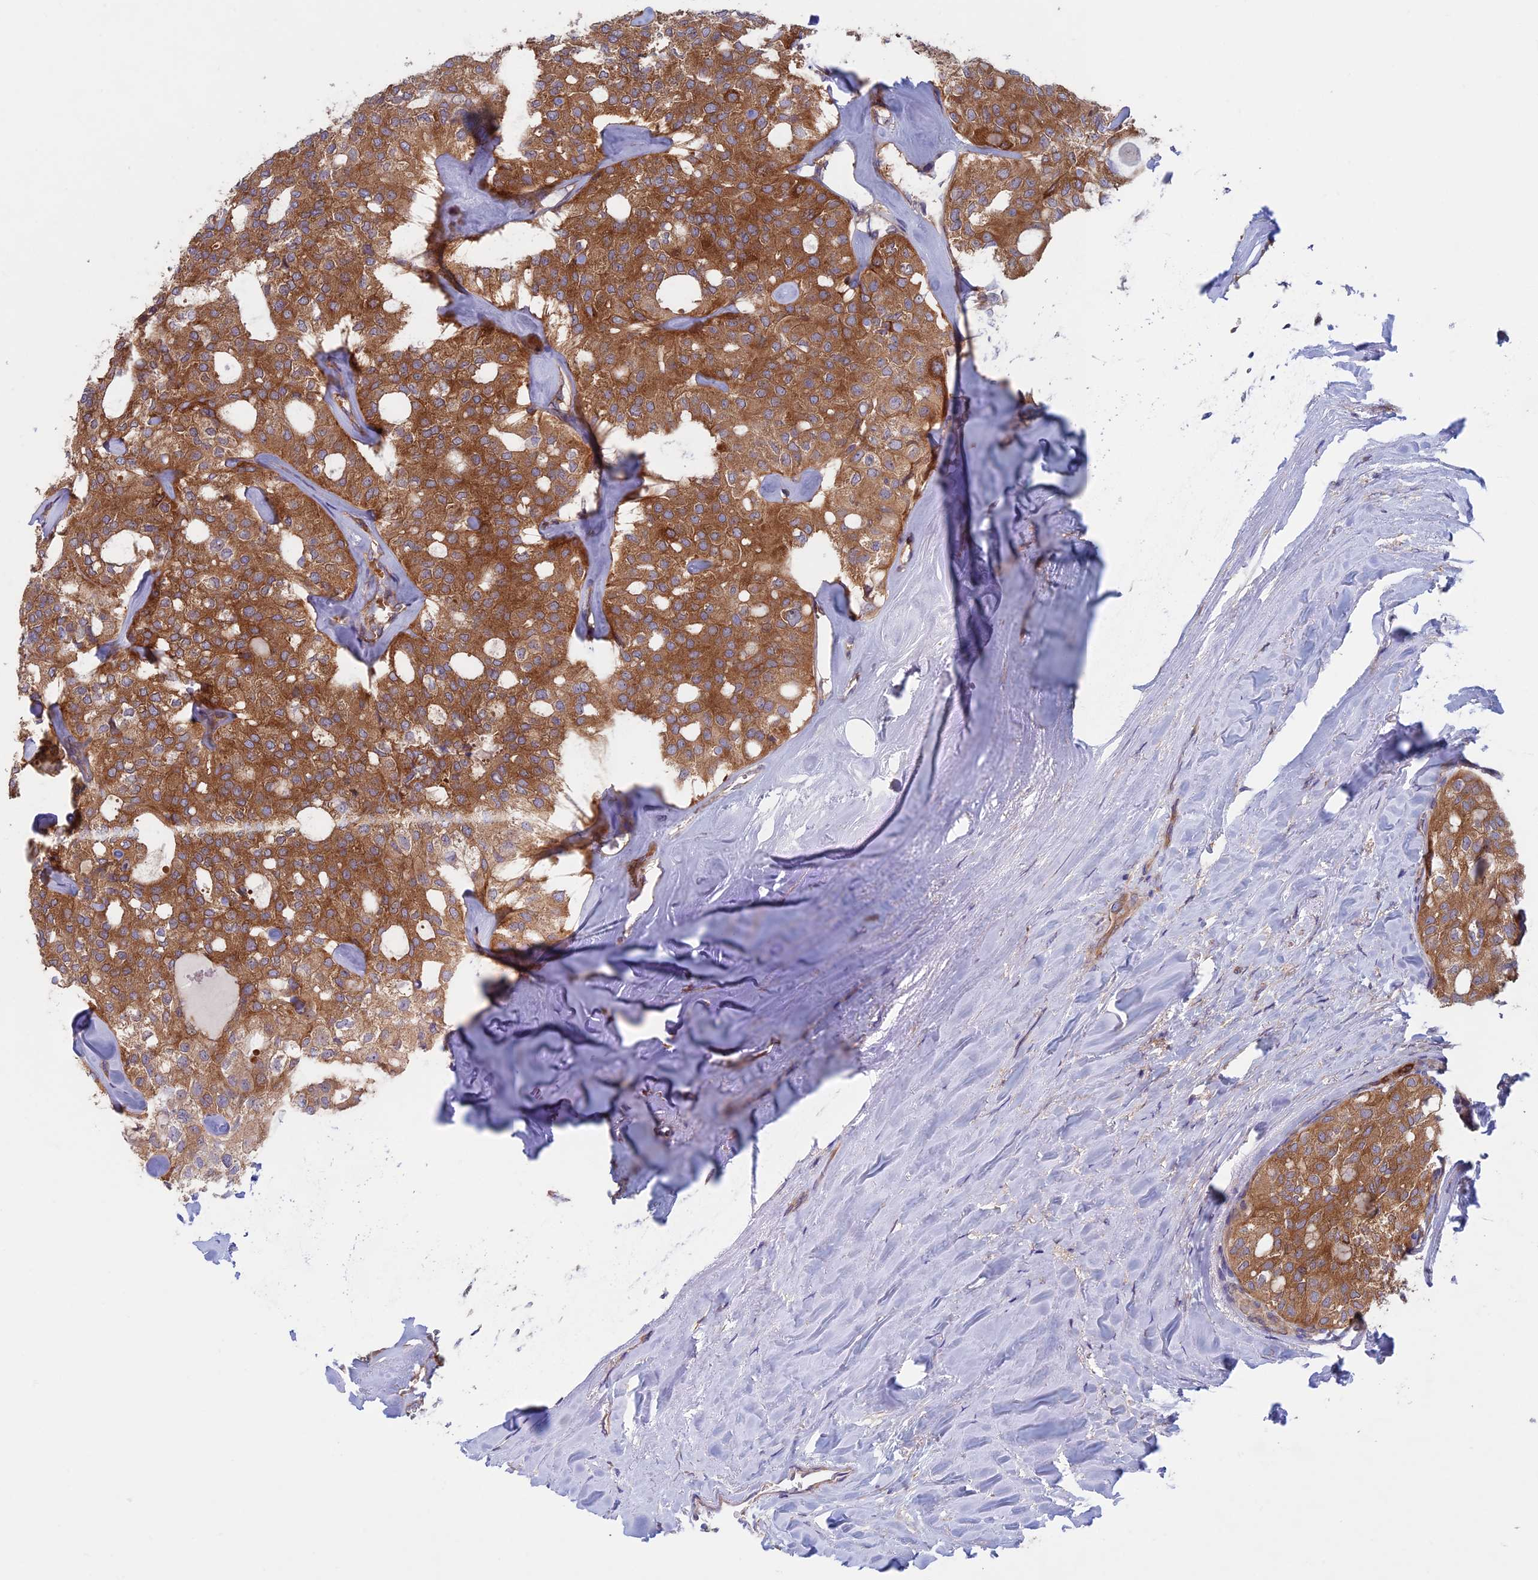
{"staining": {"intensity": "moderate", "quantity": ">75%", "location": "cytoplasmic/membranous"}, "tissue": "thyroid cancer", "cell_type": "Tumor cells", "image_type": "cancer", "snomed": [{"axis": "morphology", "description": "Follicular adenoma carcinoma, NOS"}, {"axis": "topography", "description": "Thyroid gland"}], "caption": "Immunohistochemistry of human thyroid cancer (follicular adenoma carcinoma) exhibits medium levels of moderate cytoplasmic/membranous expression in approximately >75% of tumor cells.", "gene": "DNM1L", "patient": {"sex": "male", "age": 75}}